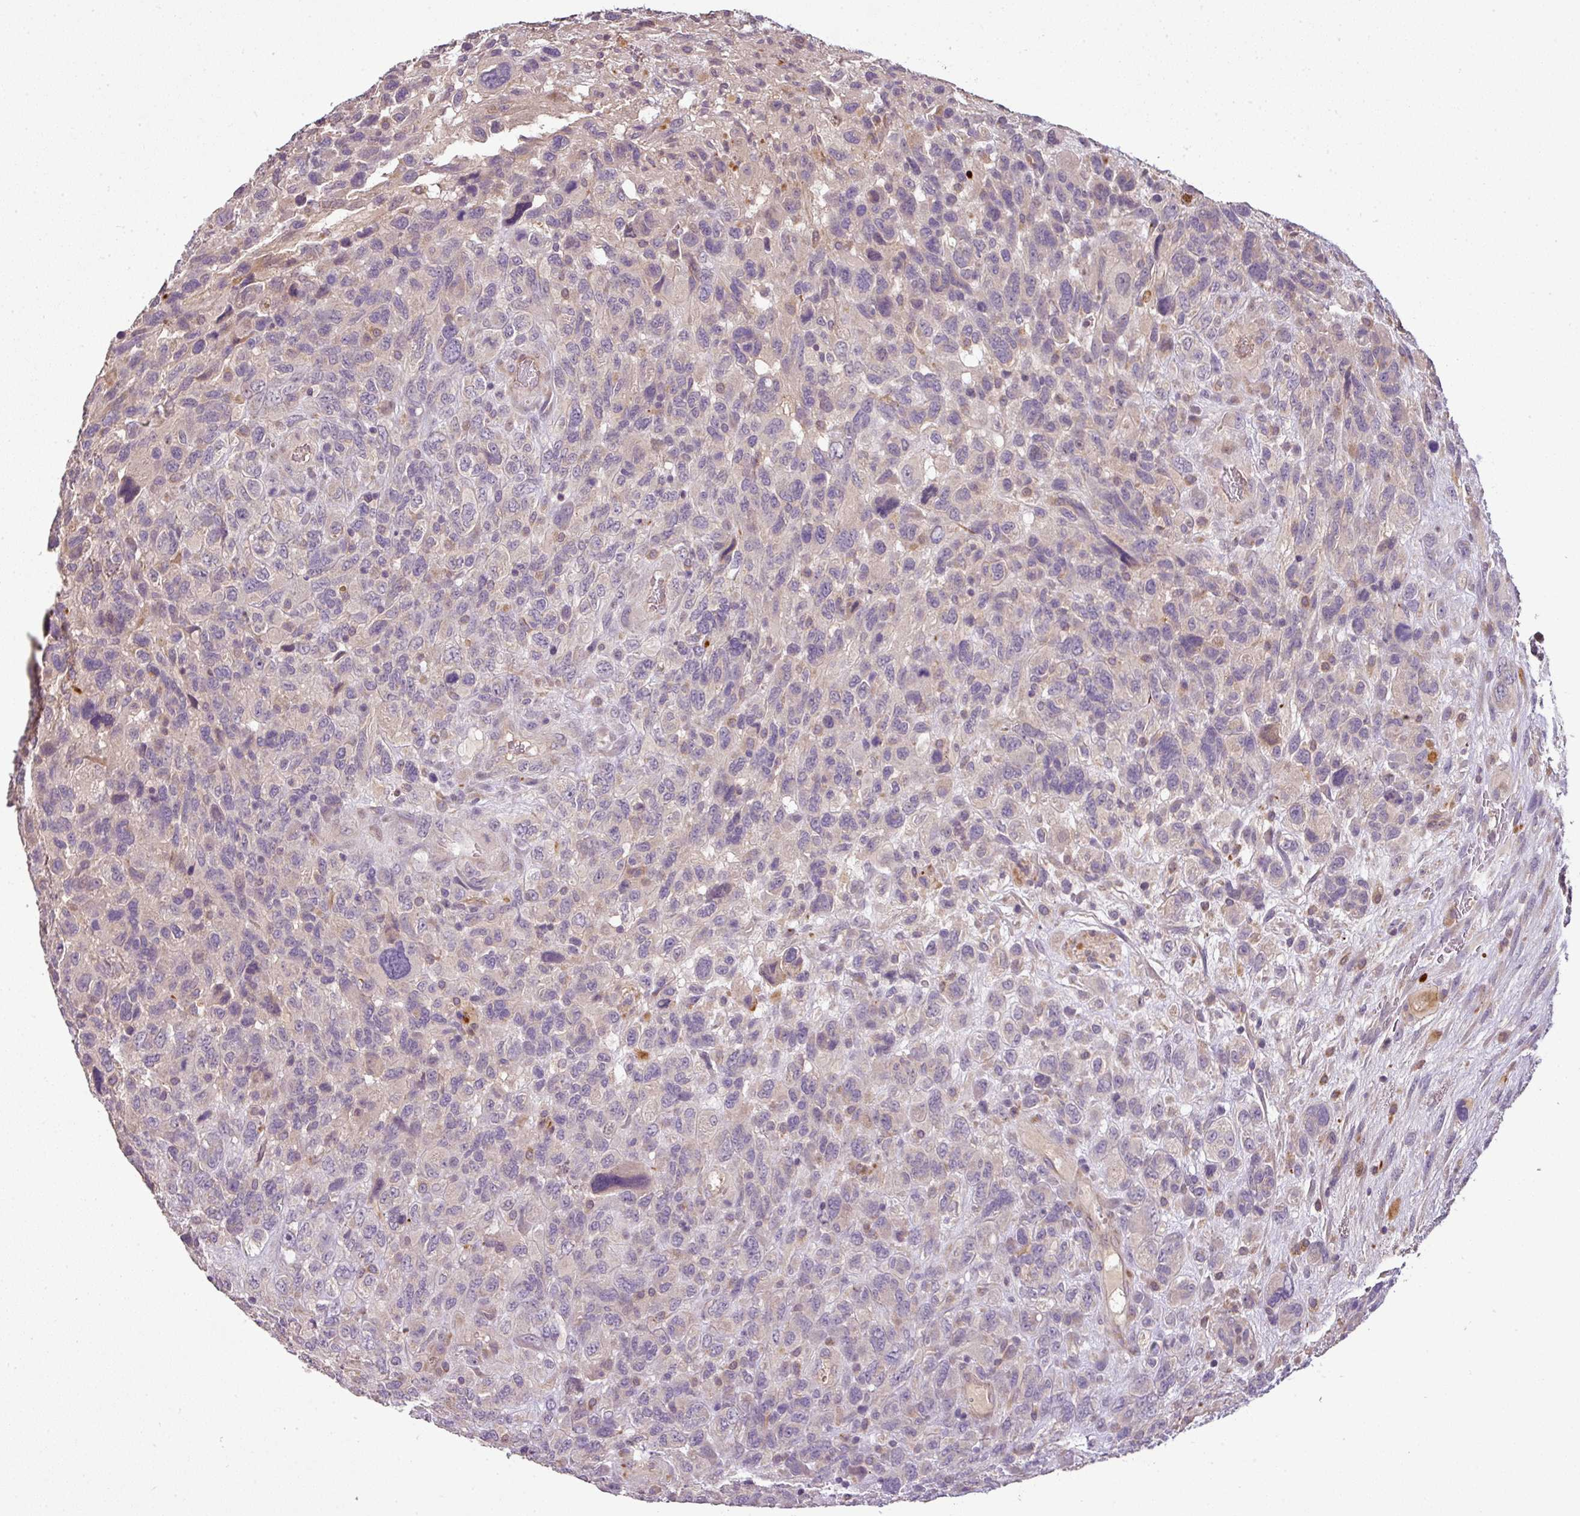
{"staining": {"intensity": "weak", "quantity": "<25%", "location": "cytoplasmic/membranous"}, "tissue": "glioma", "cell_type": "Tumor cells", "image_type": "cancer", "snomed": [{"axis": "morphology", "description": "Glioma, malignant, High grade"}, {"axis": "topography", "description": "Brain"}], "caption": "A high-resolution image shows IHC staining of malignant glioma (high-grade), which reveals no significant expression in tumor cells. Brightfield microscopy of immunohistochemistry stained with DAB (3,3'-diaminobenzidine) (brown) and hematoxylin (blue), captured at high magnification.", "gene": "SPCS3", "patient": {"sex": "male", "age": 61}}